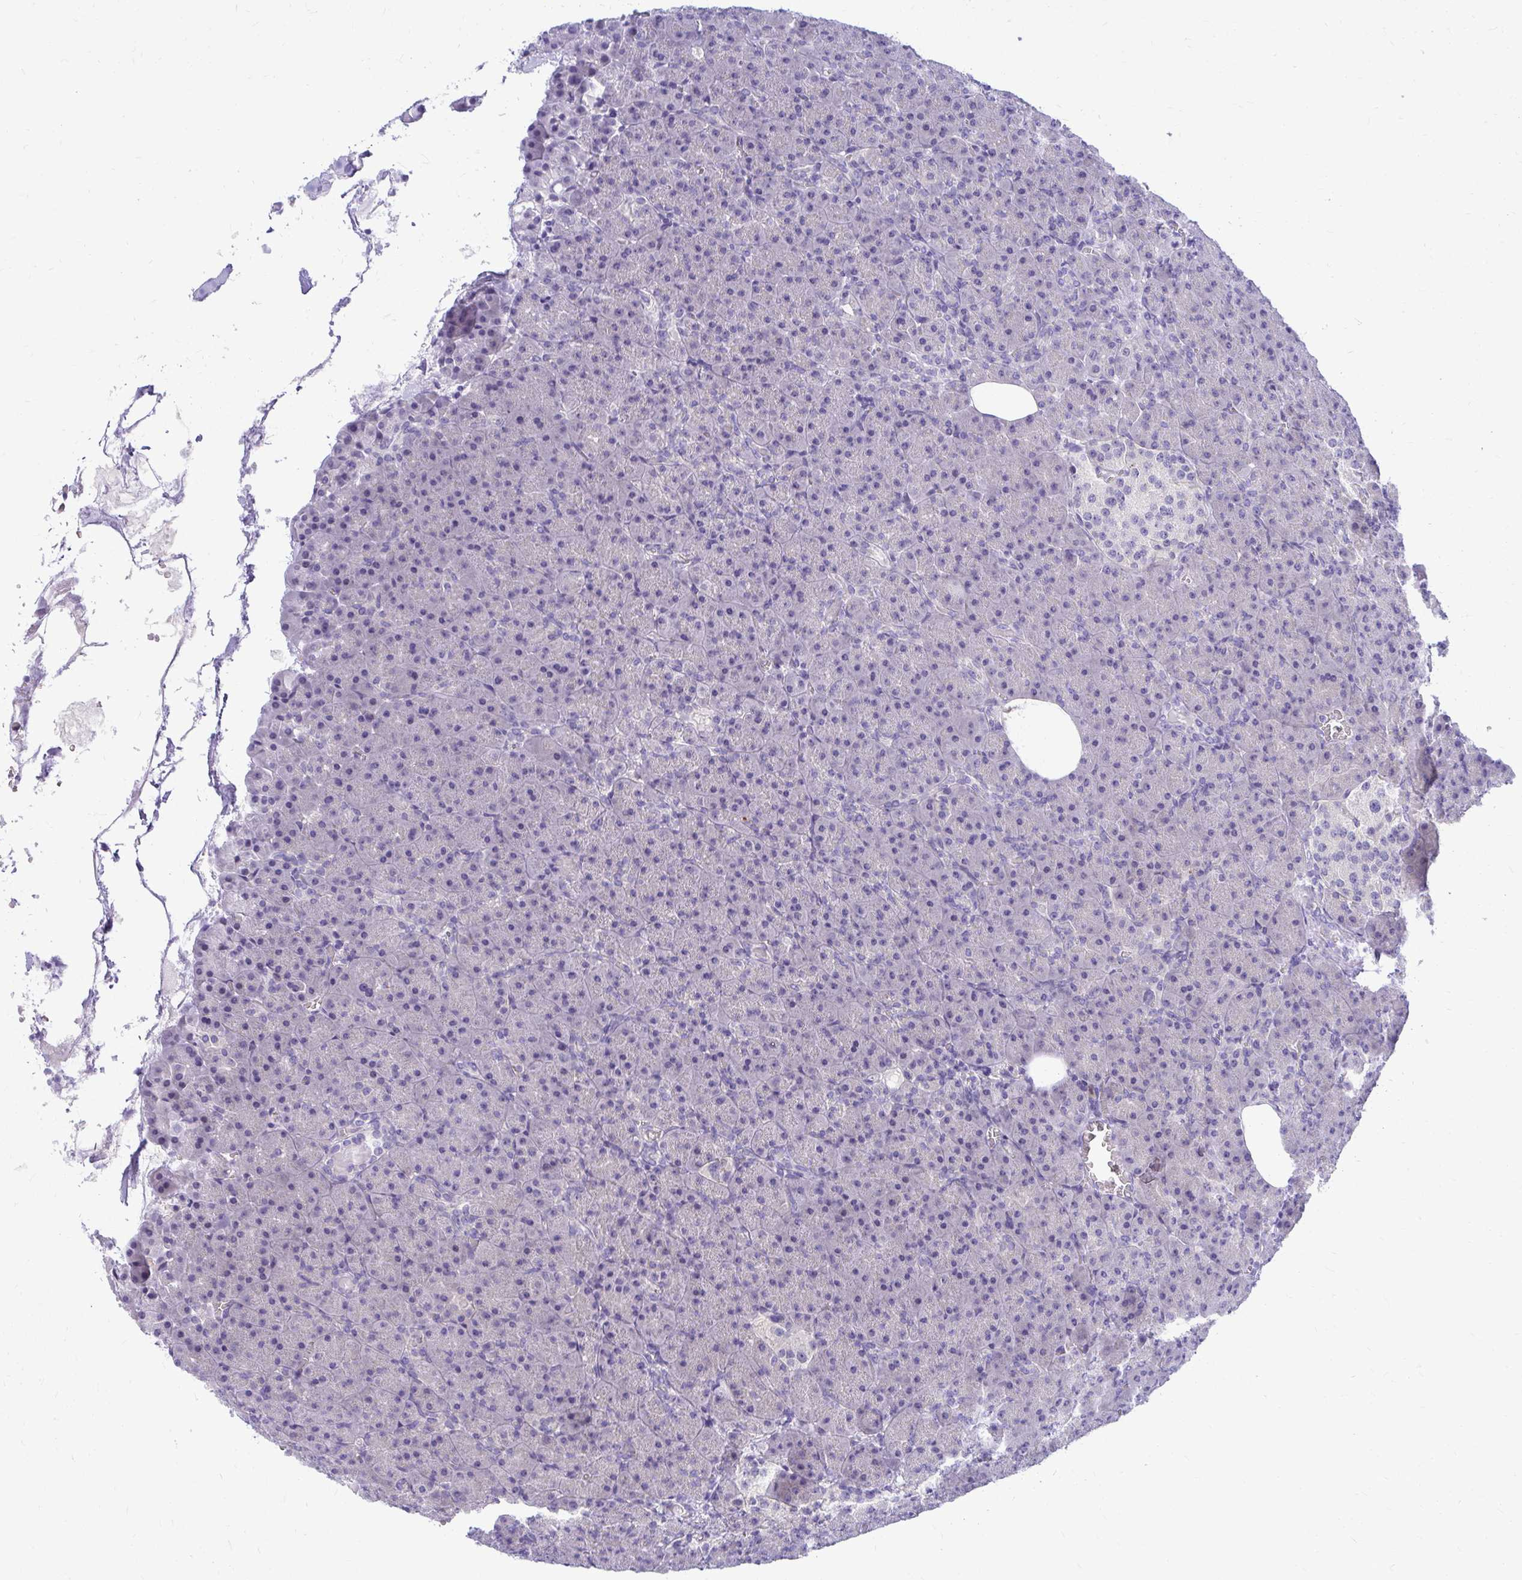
{"staining": {"intensity": "negative", "quantity": "none", "location": "none"}, "tissue": "pancreas", "cell_type": "Exocrine glandular cells", "image_type": "normal", "snomed": [{"axis": "morphology", "description": "Normal tissue, NOS"}, {"axis": "topography", "description": "Pancreas"}], "caption": "This is an IHC image of normal human pancreas. There is no expression in exocrine glandular cells.", "gene": "ZSWIM9", "patient": {"sex": "female", "age": 74}}